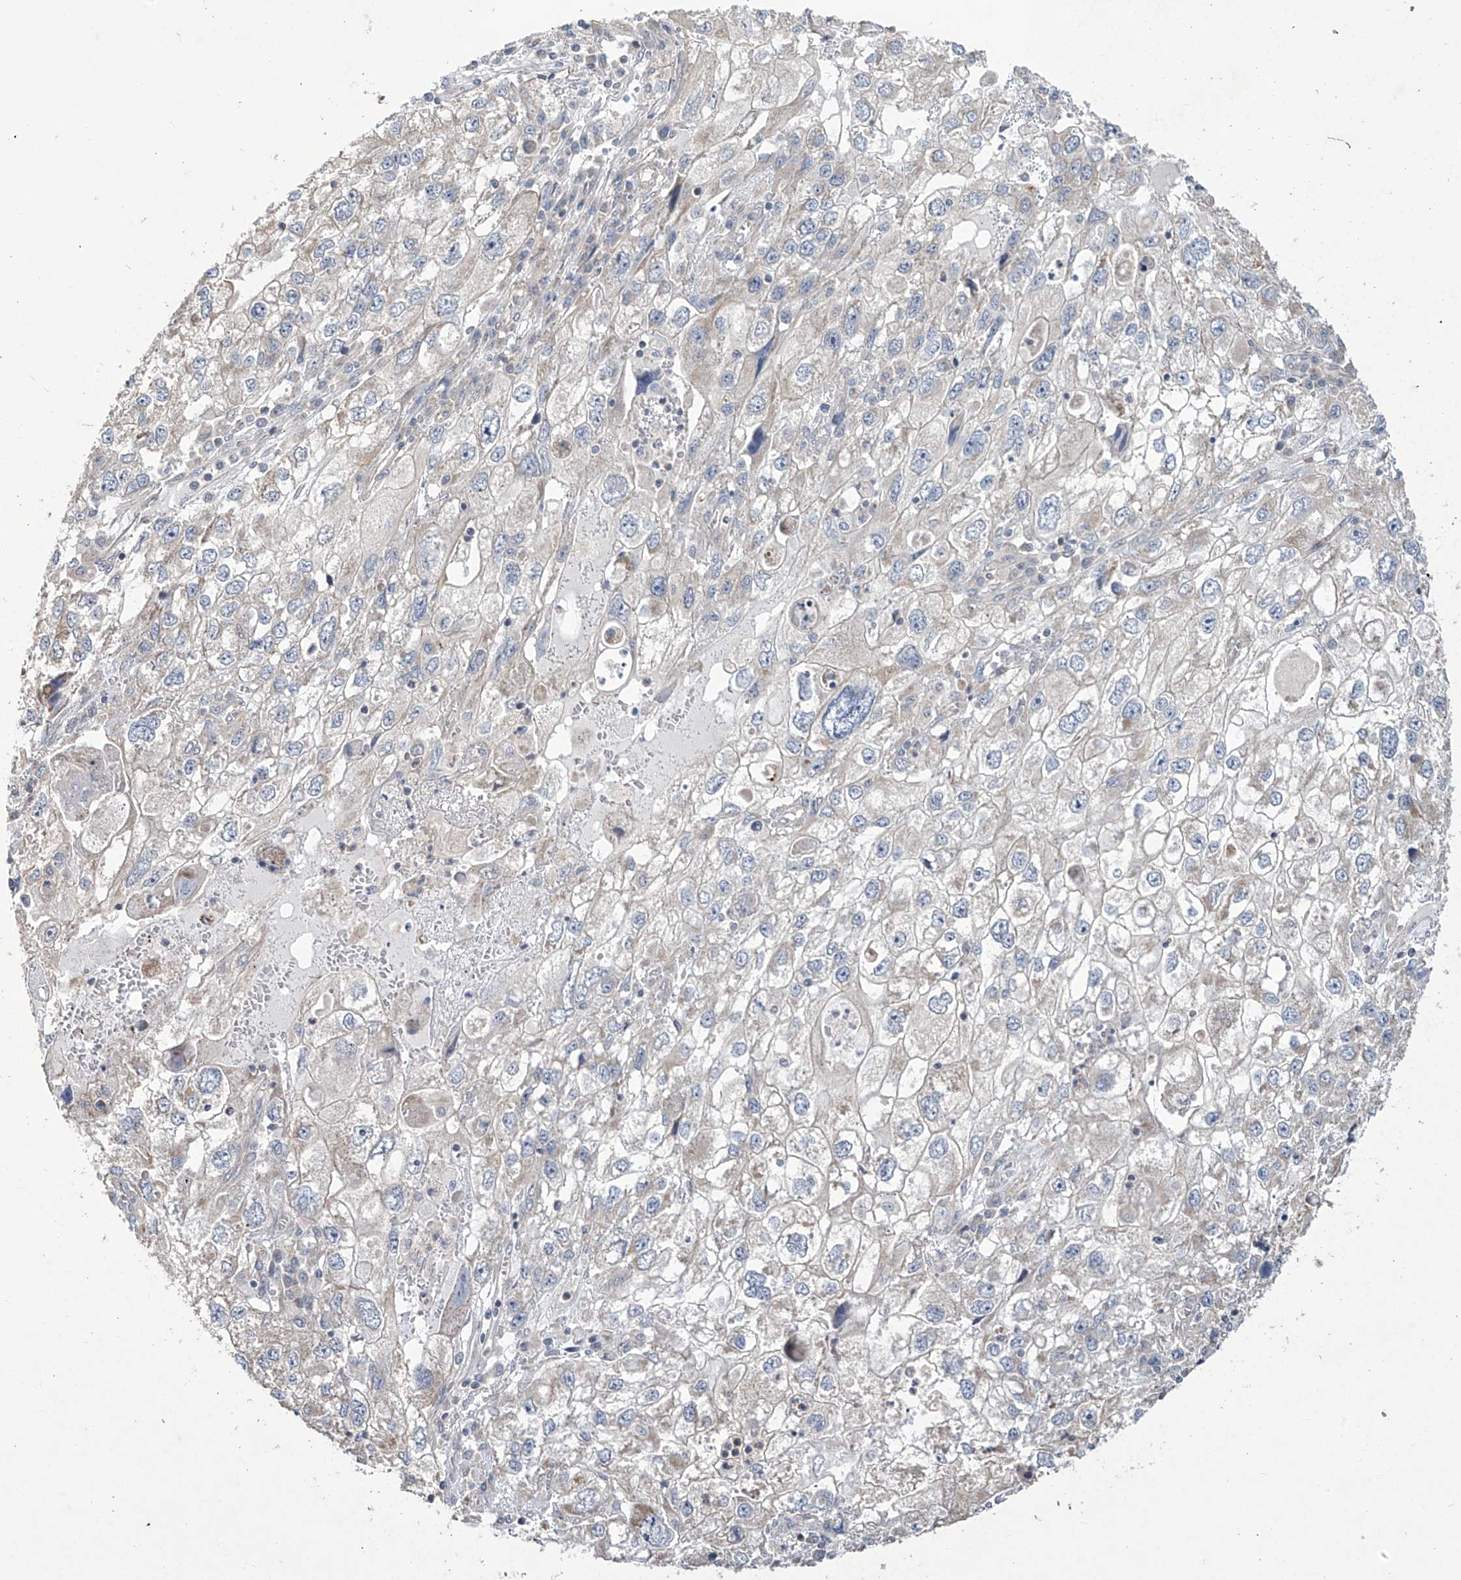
{"staining": {"intensity": "negative", "quantity": "none", "location": "none"}, "tissue": "endometrial cancer", "cell_type": "Tumor cells", "image_type": "cancer", "snomed": [{"axis": "morphology", "description": "Adenocarcinoma, NOS"}, {"axis": "topography", "description": "Endometrium"}], "caption": "This micrograph is of endometrial cancer (adenocarcinoma) stained with immunohistochemistry (IHC) to label a protein in brown with the nuclei are counter-stained blue. There is no staining in tumor cells. (DAB (3,3'-diaminobenzidine) immunohistochemistry visualized using brightfield microscopy, high magnification).", "gene": "TRIM60", "patient": {"sex": "female", "age": 49}}